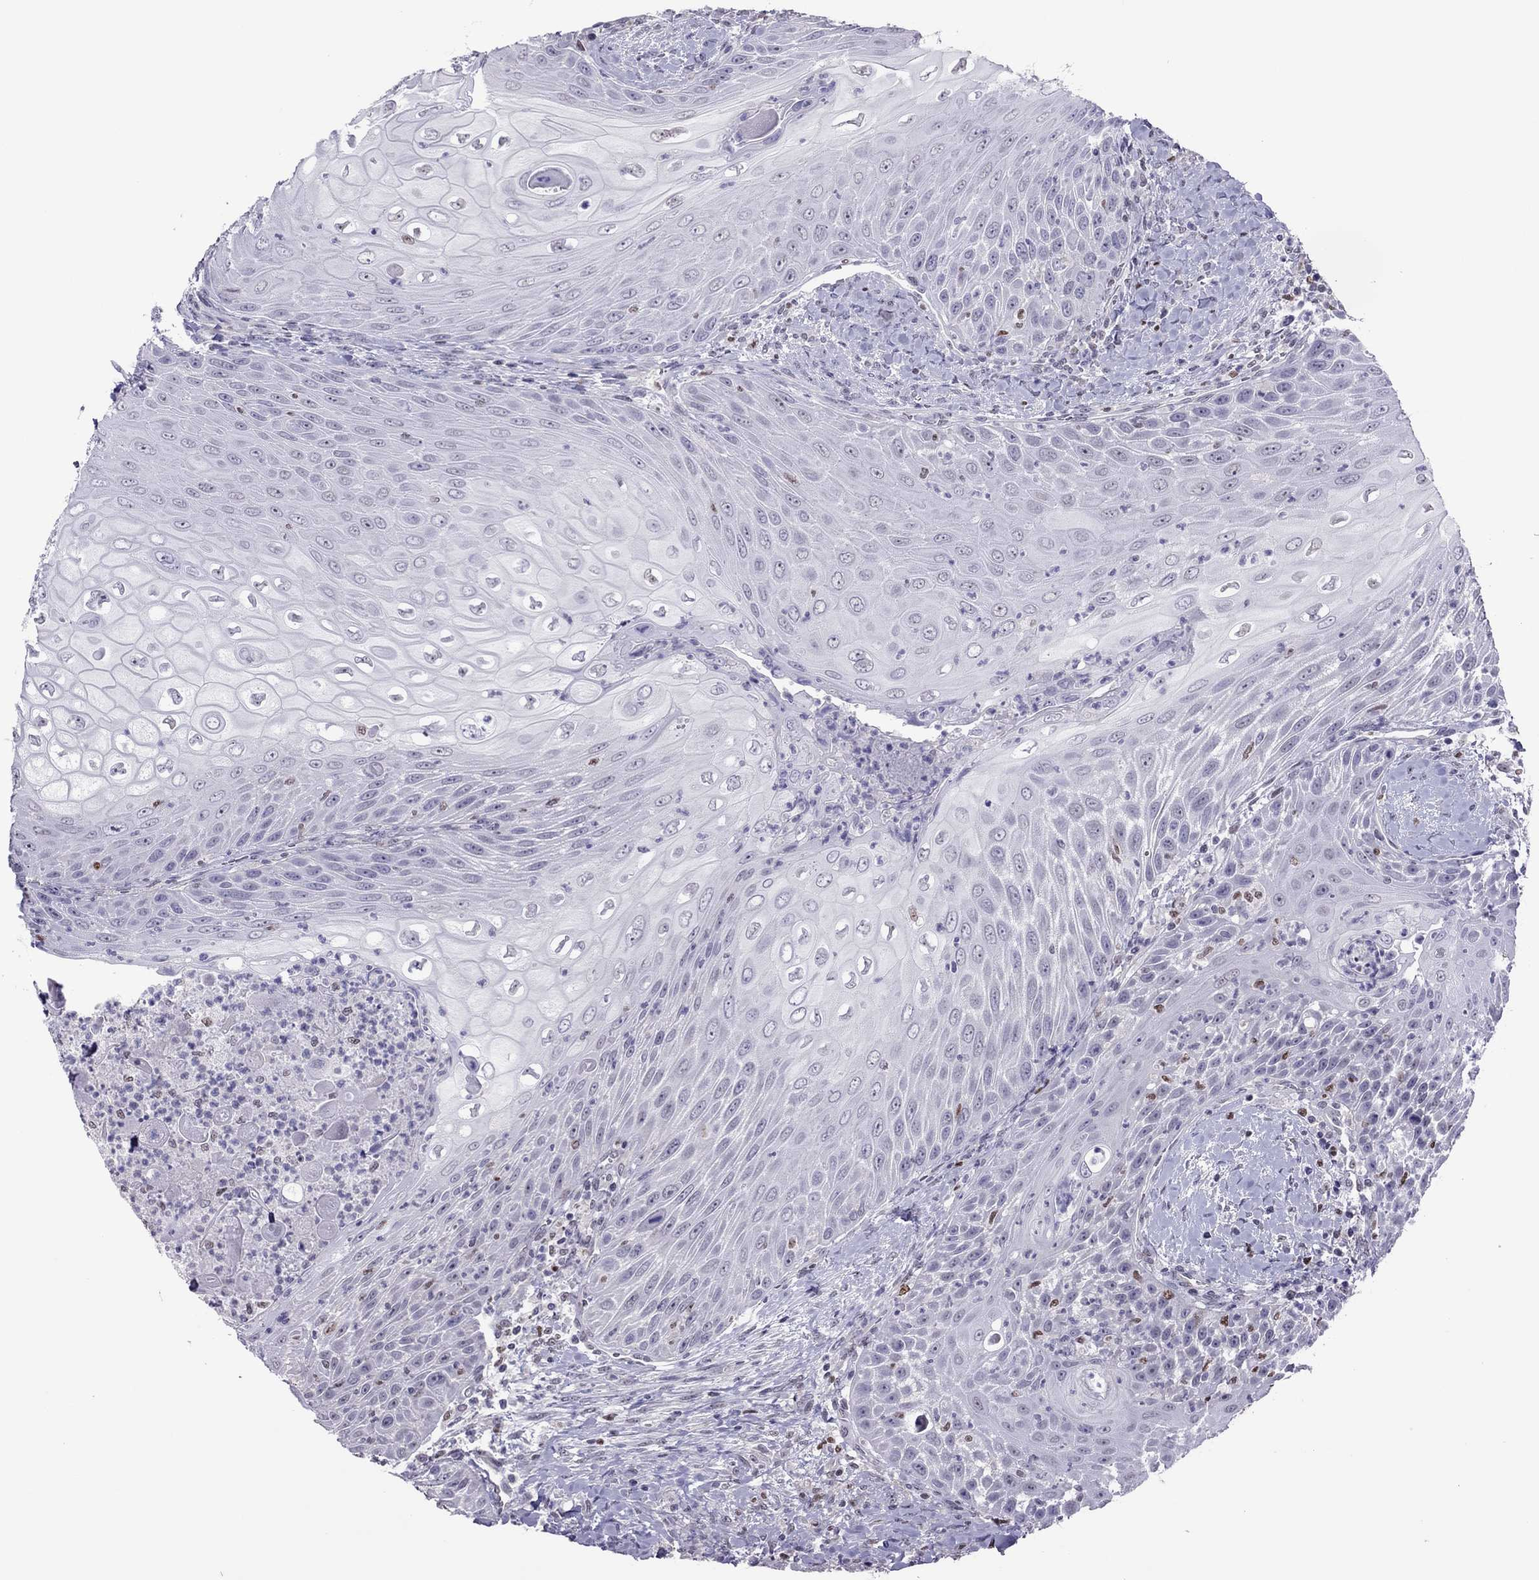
{"staining": {"intensity": "negative", "quantity": "none", "location": "none"}, "tissue": "head and neck cancer", "cell_type": "Tumor cells", "image_type": "cancer", "snomed": [{"axis": "morphology", "description": "Squamous cell carcinoma, NOS"}, {"axis": "topography", "description": "Head-Neck"}], "caption": "Immunohistochemical staining of squamous cell carcinoma (head and neck) displays no significant positivity in tumor cells.", "gene": "SPINT3", "patient": {"sex": "male", "age": 69}}